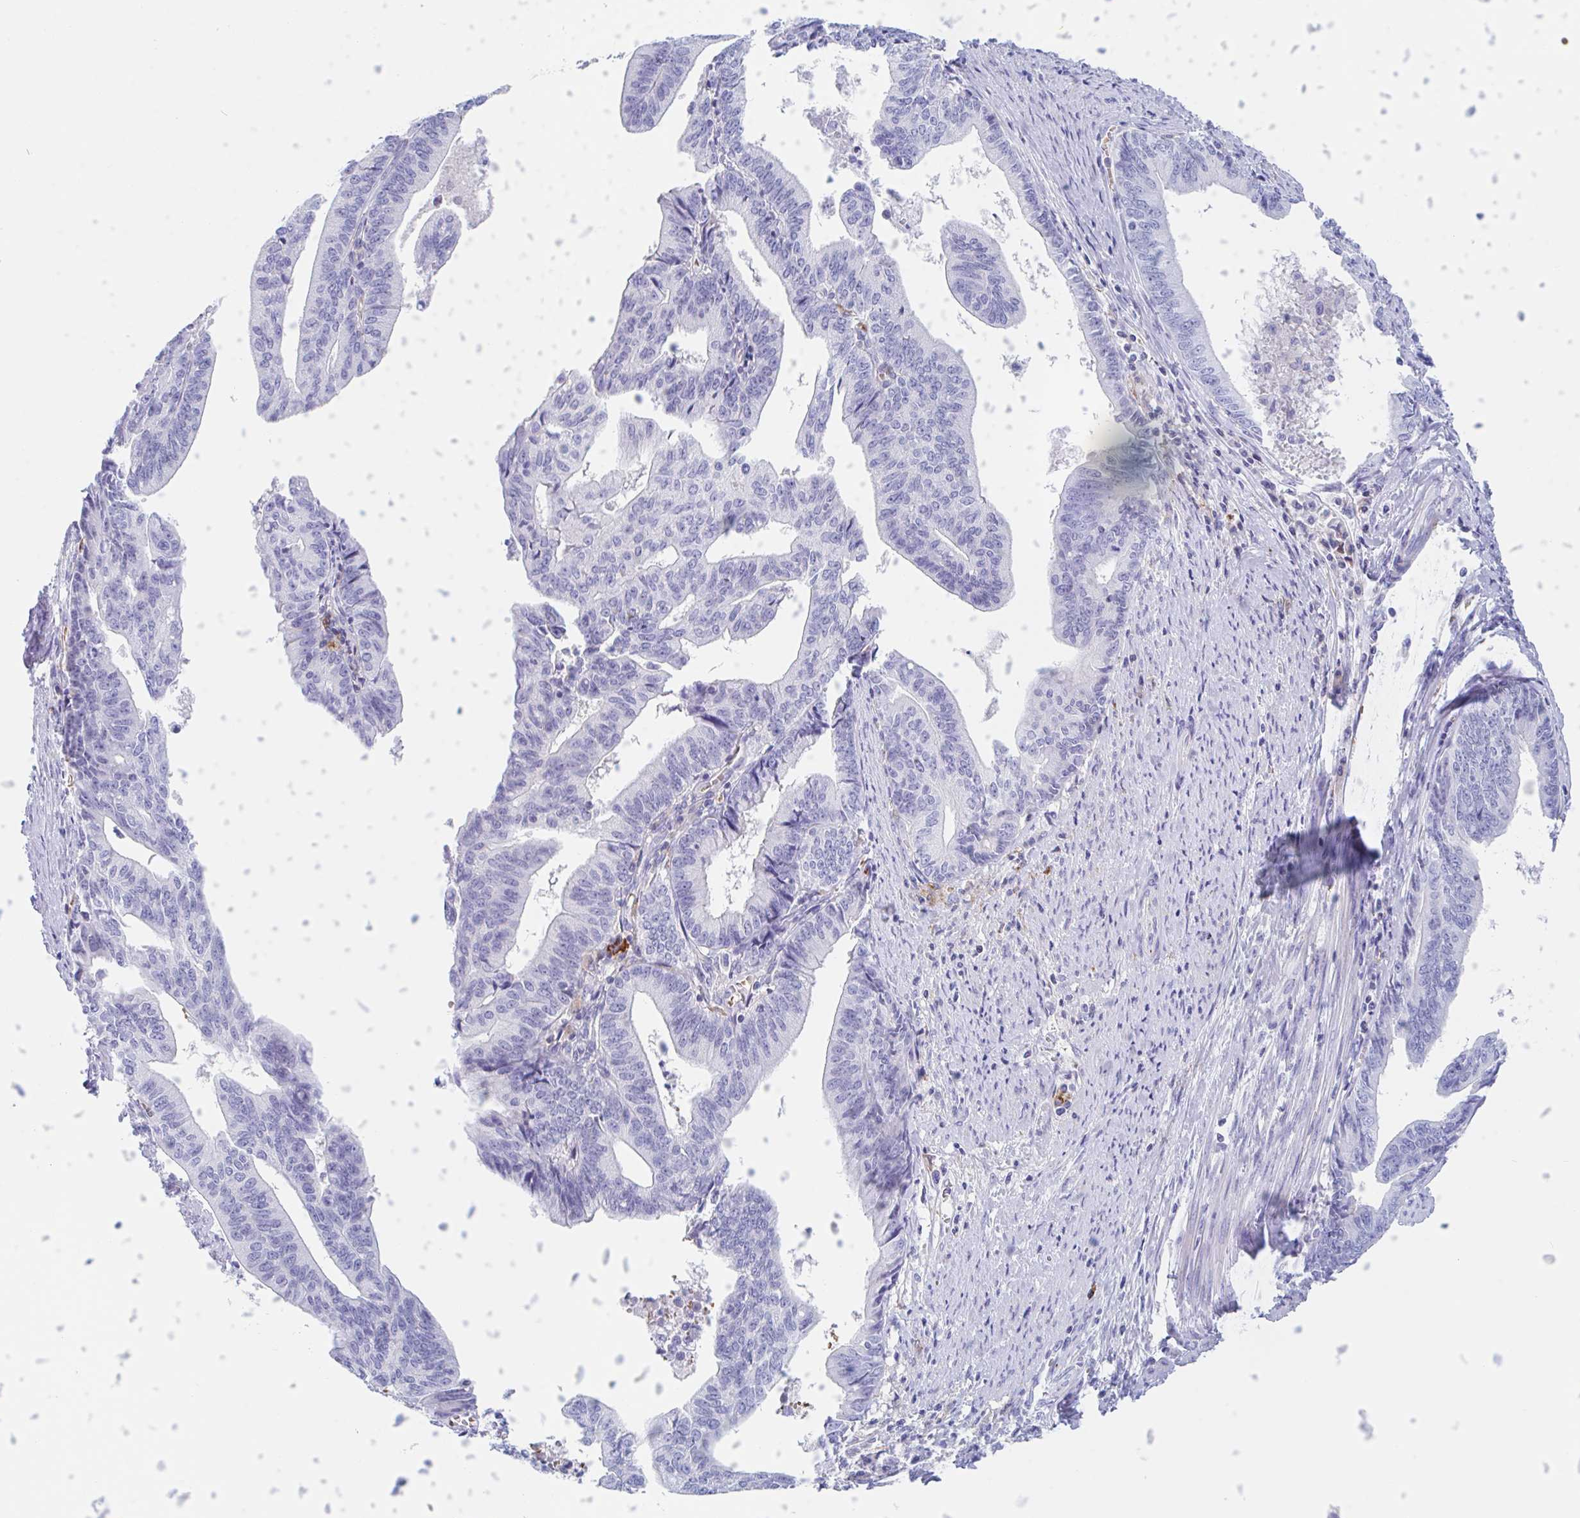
{"staining": {"intensity": "negative", "quantity": "none", "location": "none"}, "tissue": "endometrial cancer", "cell_type": "Tumor cells", "image_type": "cancer", "snomed": [{"axis": "morphology", "description": "Adenocarcinoma, NOS"}, {"axis": "topography", "description": "Endometrium"}], "caption": "Tumor cells show no significant protein positivity in endometrial cancer (adenocarcinoma). (Brightfield microscopy of DAB (3,3'-diaminobenzidine) immunohistochemistry (IHC) at high magnification).", "gene": "ANKRD9", "patient": {"sex": "female", "age": 65}}